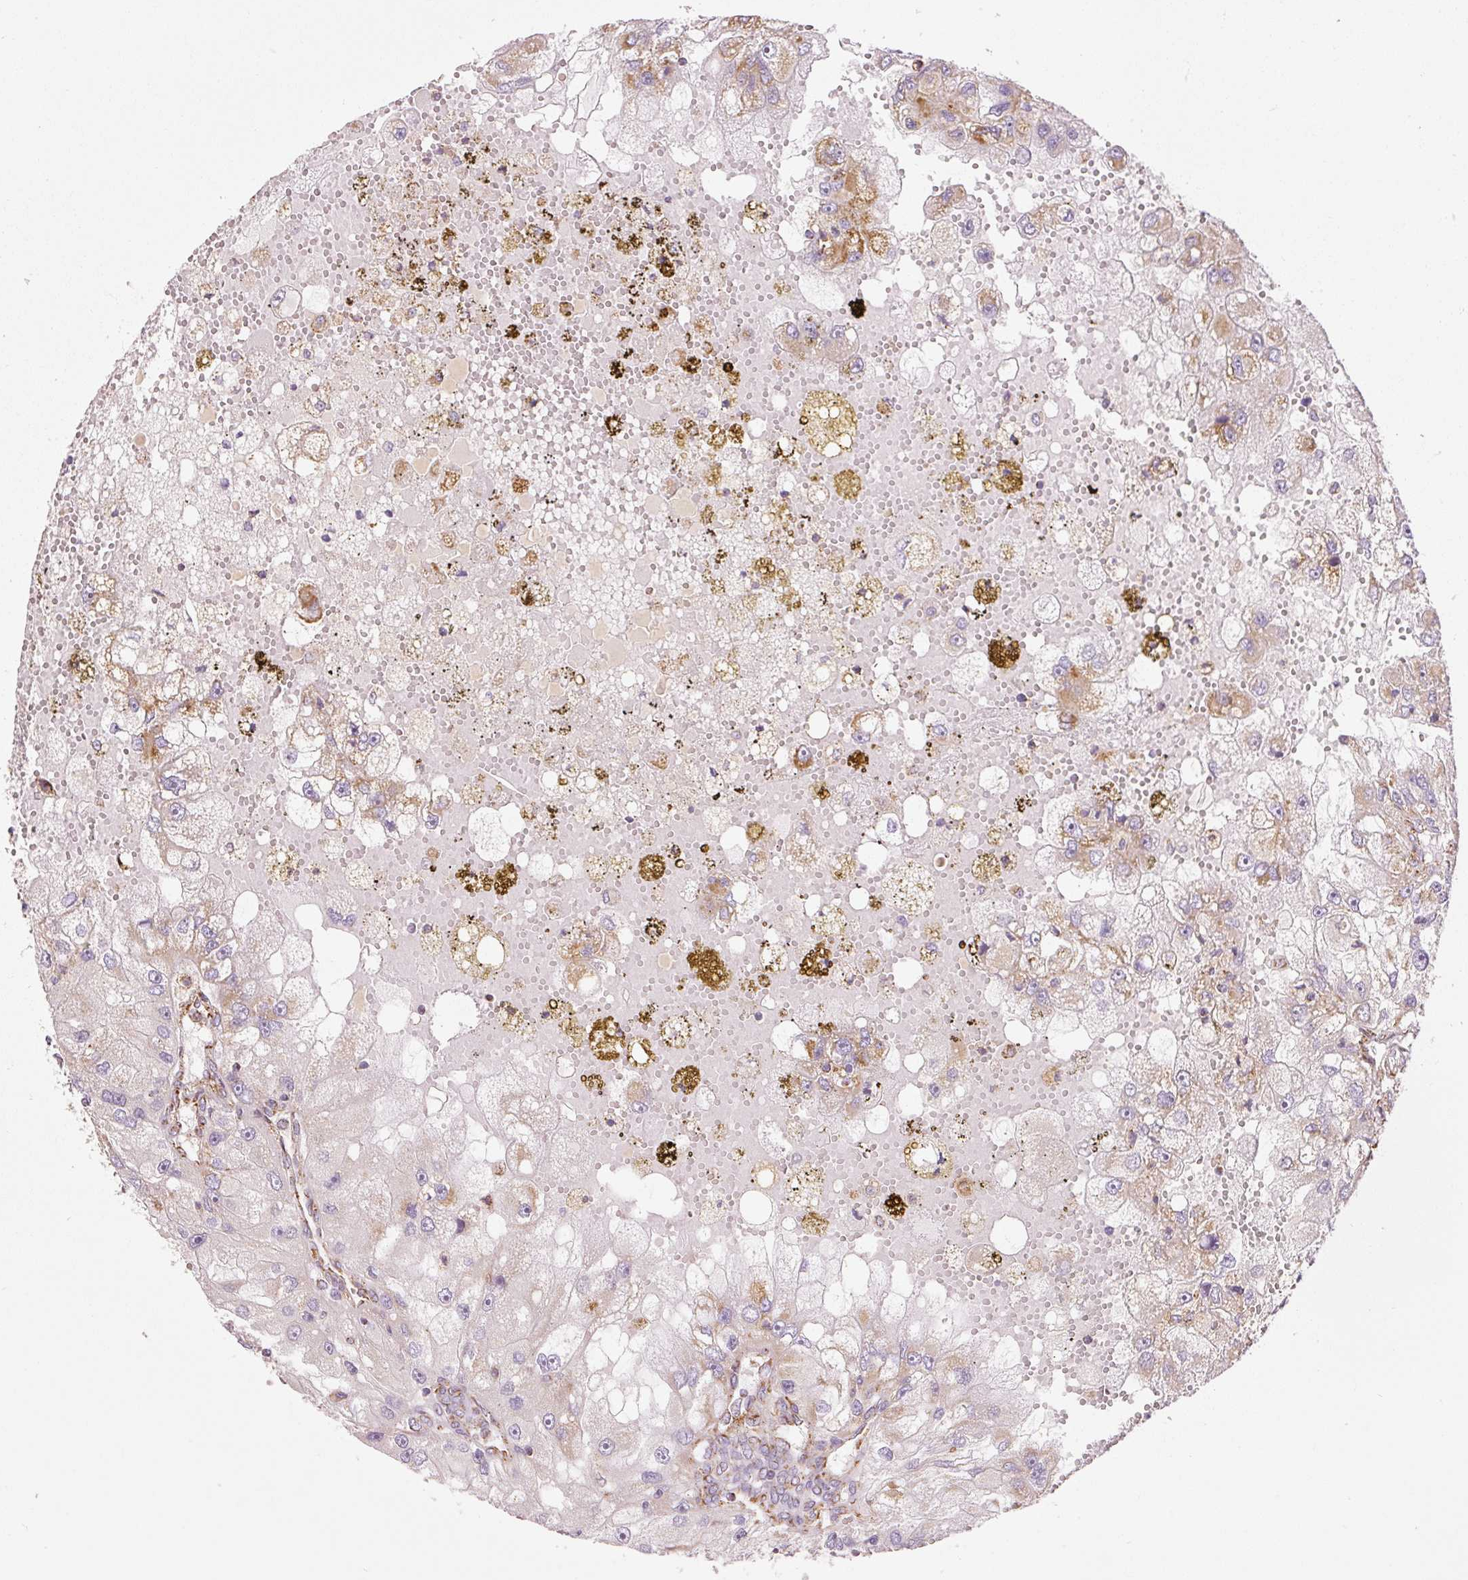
{"staining": {"intensity": "moderate", "quantity": "25%-75%", "location": "cytoplasmic/membranous"}, "tissue": "renal cancer", "cell_type": "Tumor cells", "image_type": "cancer", "snomed": [{"axis": "morphology", "description": "Adenocarcinoma, NOS"}, {"axis": "topography", "description": "Kidney"}], "caption": "High-power microscopy captured an IHC histopathology image of renal adenocarcinoma, revealing moderate cytoplasmic/membranous expression in approximately 25%-75% of tumor cells. (DAB = brown stain, brightfield microscopy at high magnification).", "gene": "NDUFB4", "patient": {"sex": "male", "age": 63}}